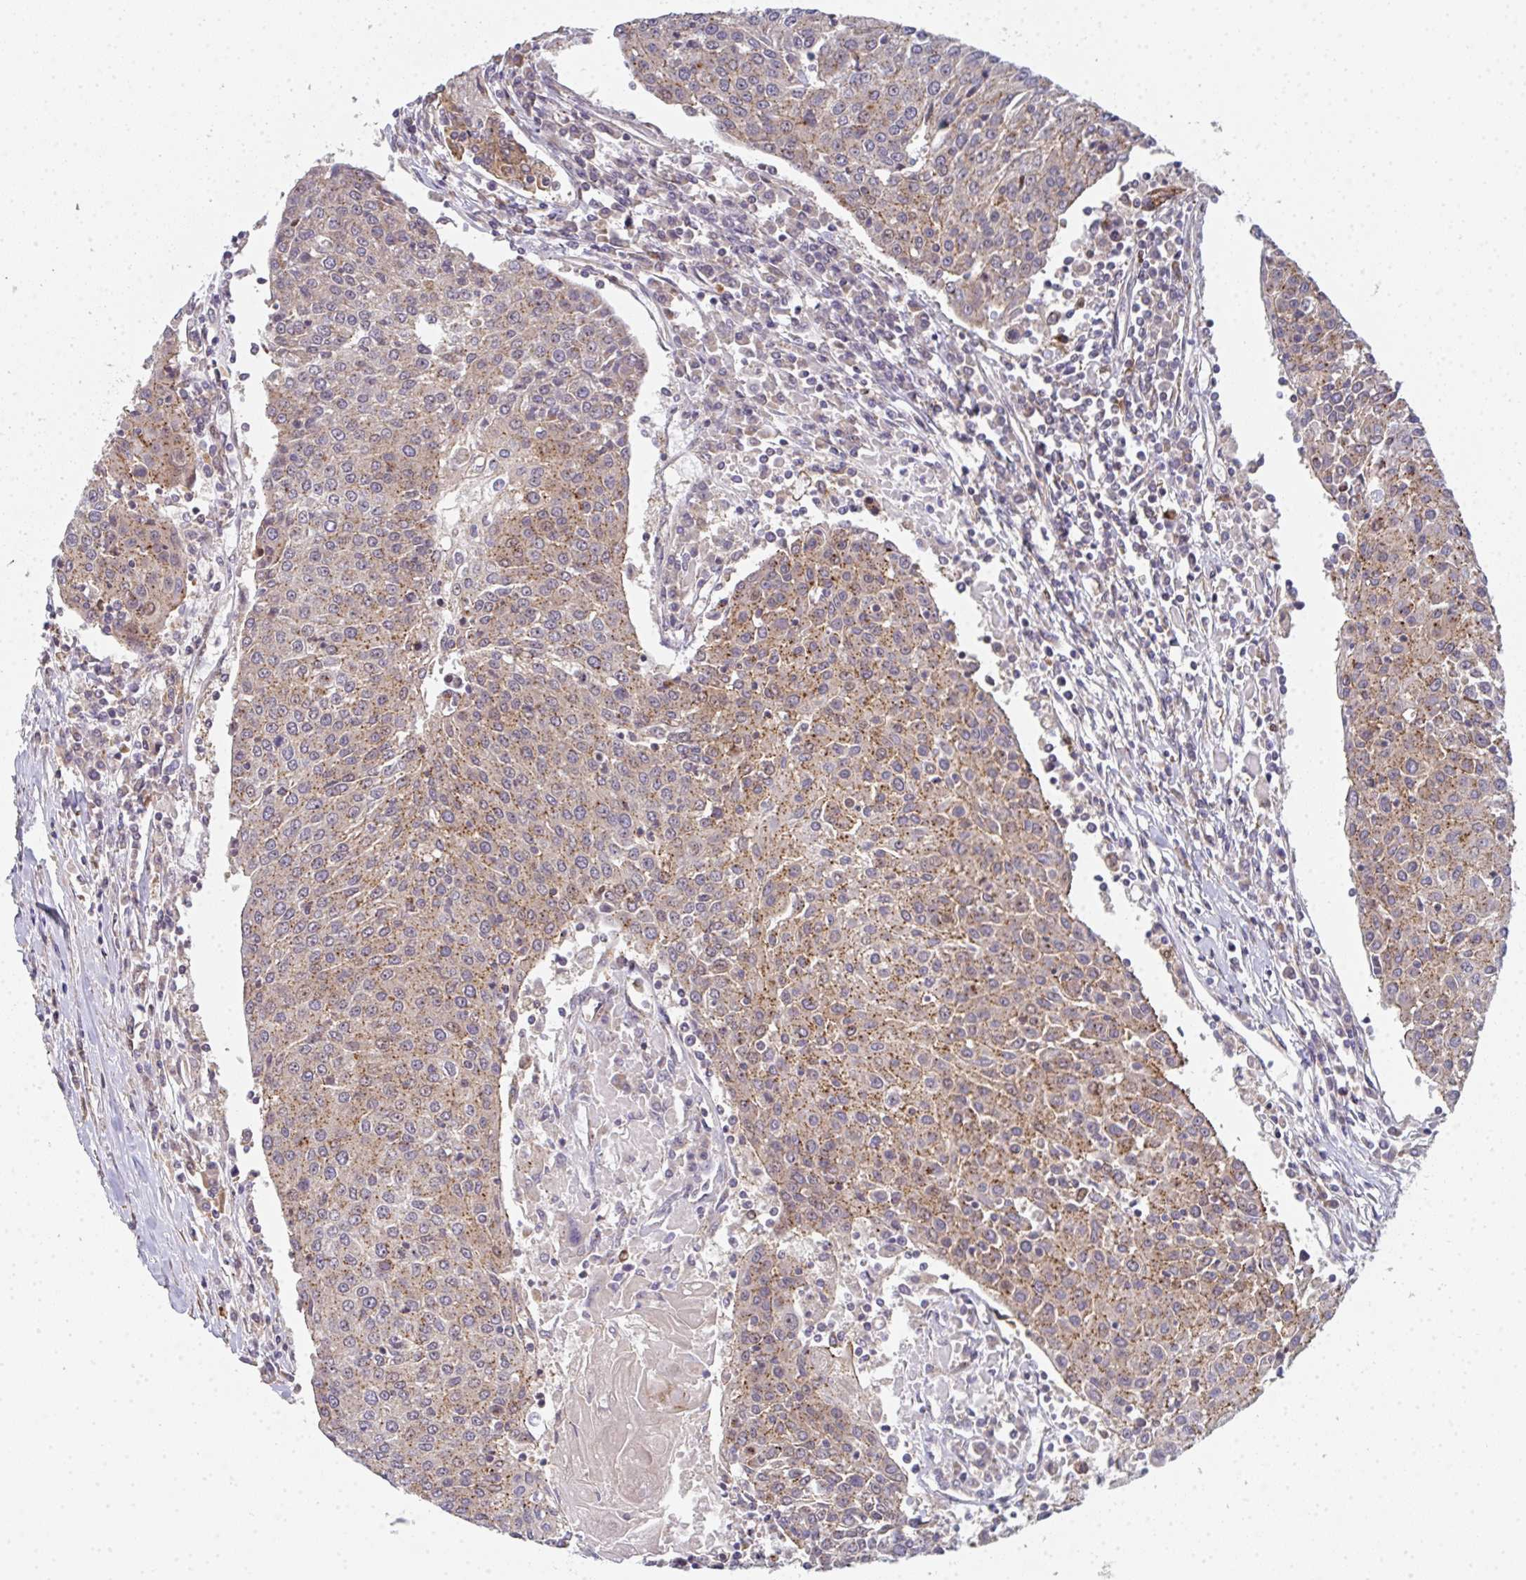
{"staining": {"intensity": "moderate", "quantity": "25%-75%", "location": "cytoplasmic/membranous"}, "tissue": "urothelial cancer", "cell_type": "Tumor cells", "image_type": "cancer", "snomed": [{"axis": "morphology", "description": "Urothelial carcinoma, High grade"}, {"axis": "topography", "description": "Urinary bladder"}], "caption": "Protein staining shows moderate cytoplasmic/membranous staining in approximately 25%-75% of tumor cells in urothelial carcinoma (high-grade).", "gene": "SIMC1", "patient": {"sex": "female", "age": 85}}